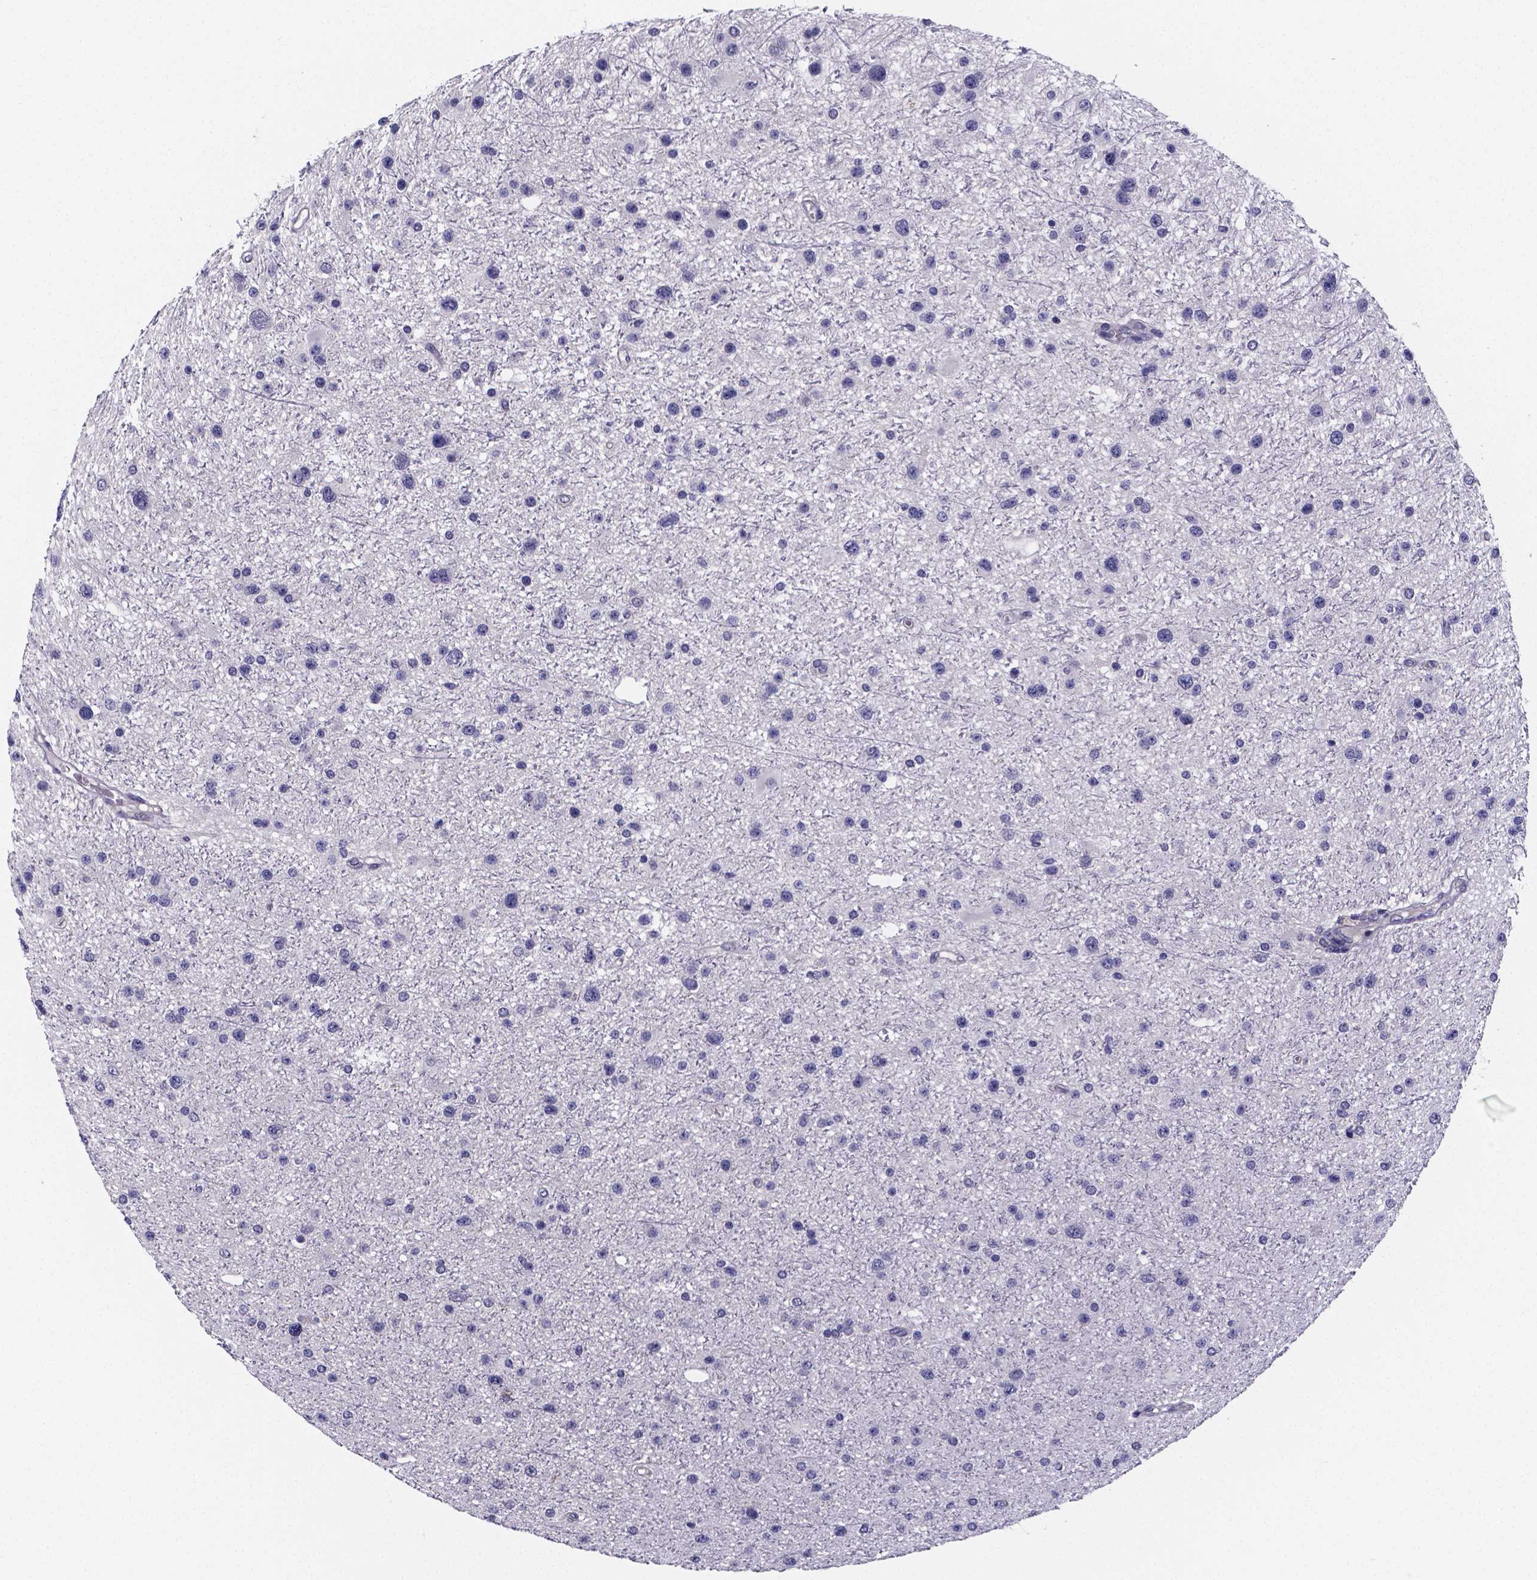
{"staining": {"intensity": "negative", "quantity": "none", "location": "none"}, "tissue": "glioma", "cell_type": "Tumor cells", "image_type": "cancer", "snomed": [{"axis": "morphology", "description": "Glioma, malignant, Low grade"}, {"axis": "topography", "description": "Brain"}], "caption": "Protein analysis of glioma exhibits no significant staining in tumor cells.", "gene": "IZUMO1", "patient": {"sex": "female", "age": 32}}